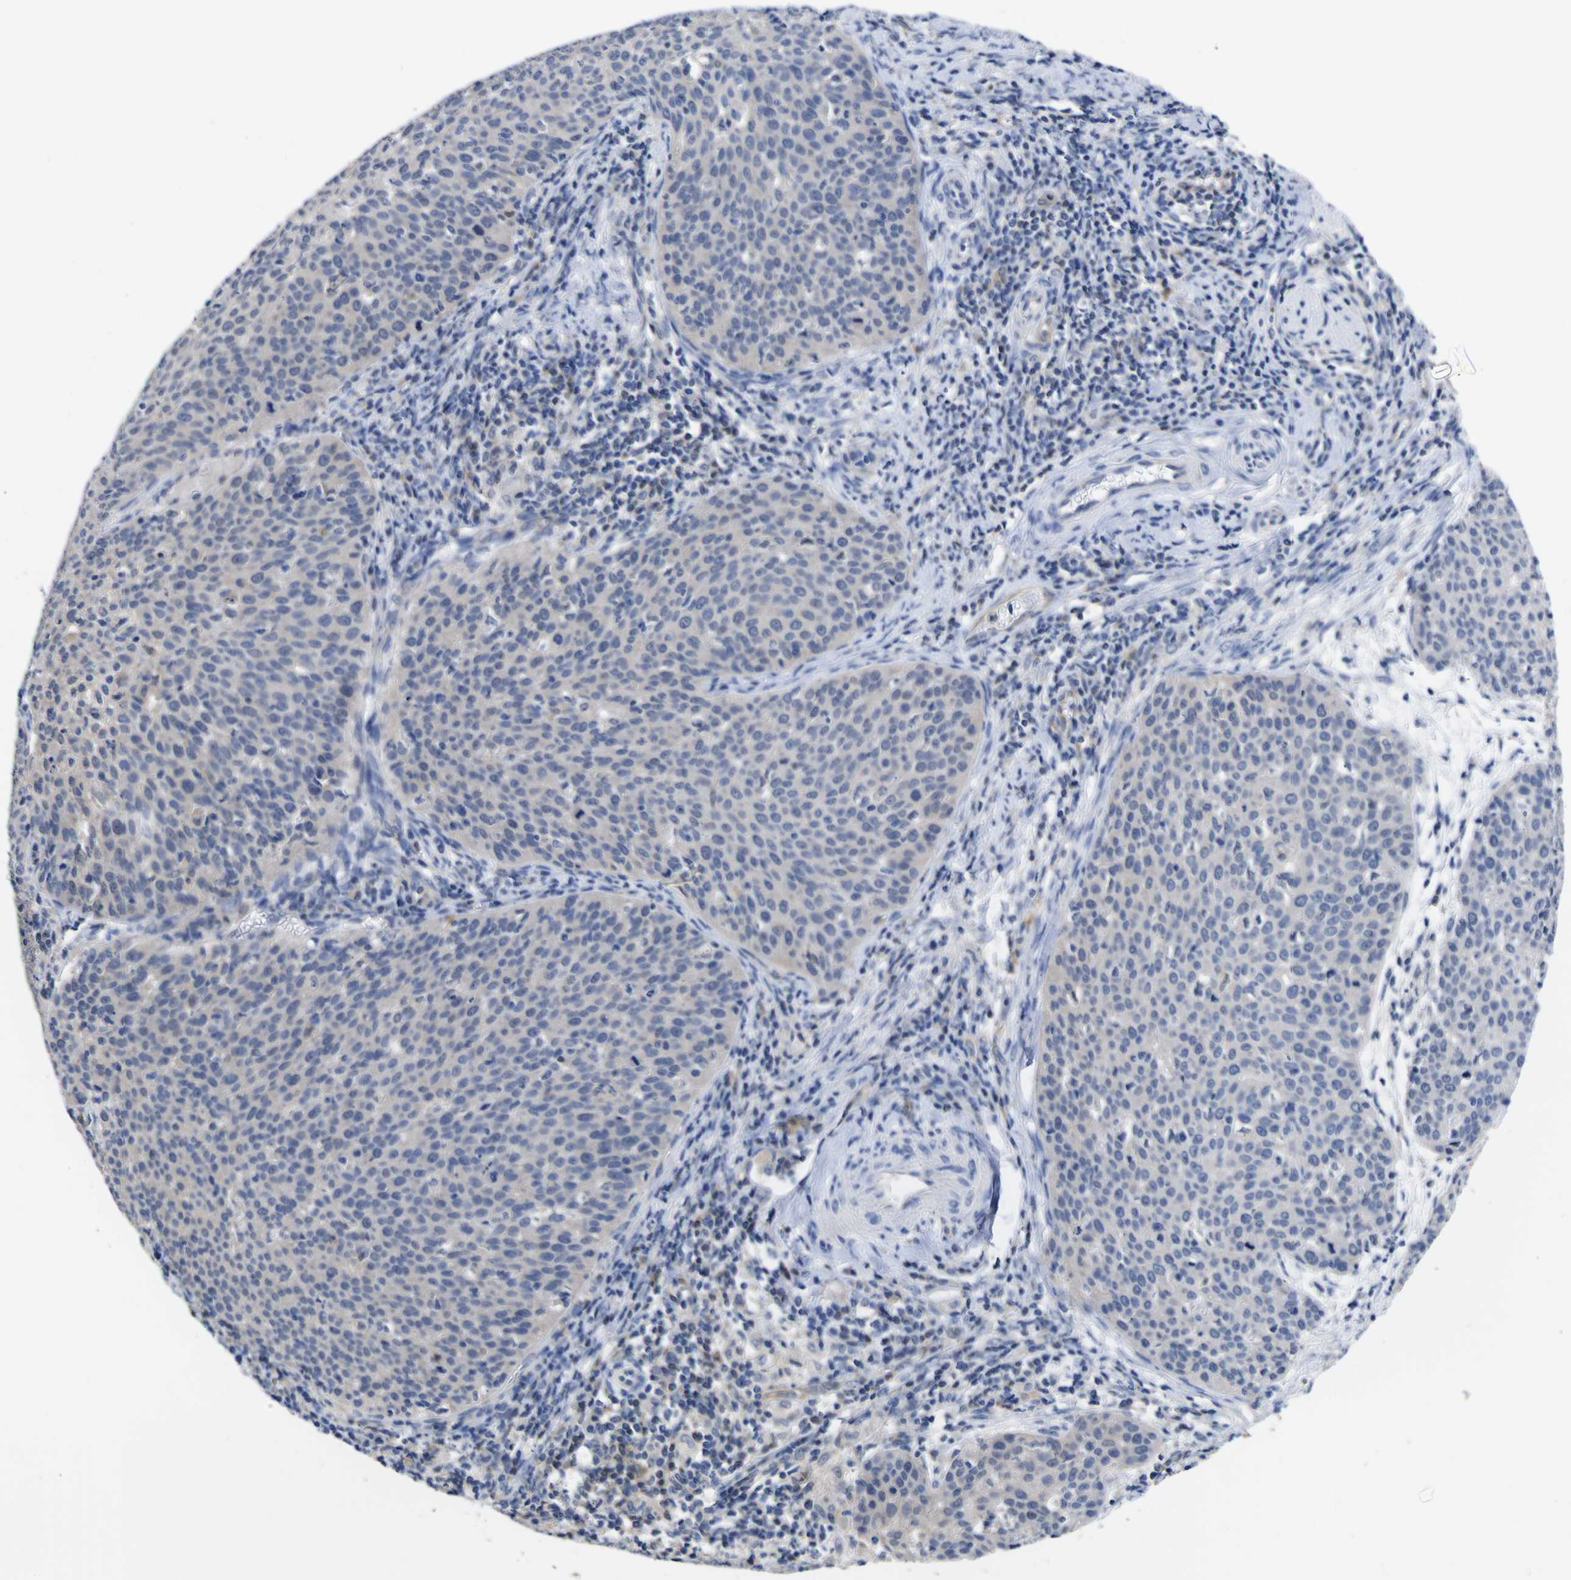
{"staining": {"intensity": "negative", "quantity": "none", "location": "none"}, "tissue": "cervical cancer", "cell_type": "Tumor cells", "image_type": "cancer", "snomed": [{"axis": "morphology", "description": "Squamous cell carcinoma, NOS"}, {"axis": "topography", "description": "Cervix"}], "caption": "Cervical cancer (squamous cell carcinoma) stained for a protein using immunohistochemistry demonstrates no positivity tumor cells.", "gene": "CASP6", "patient": {"sex": "female", "age": 38}}